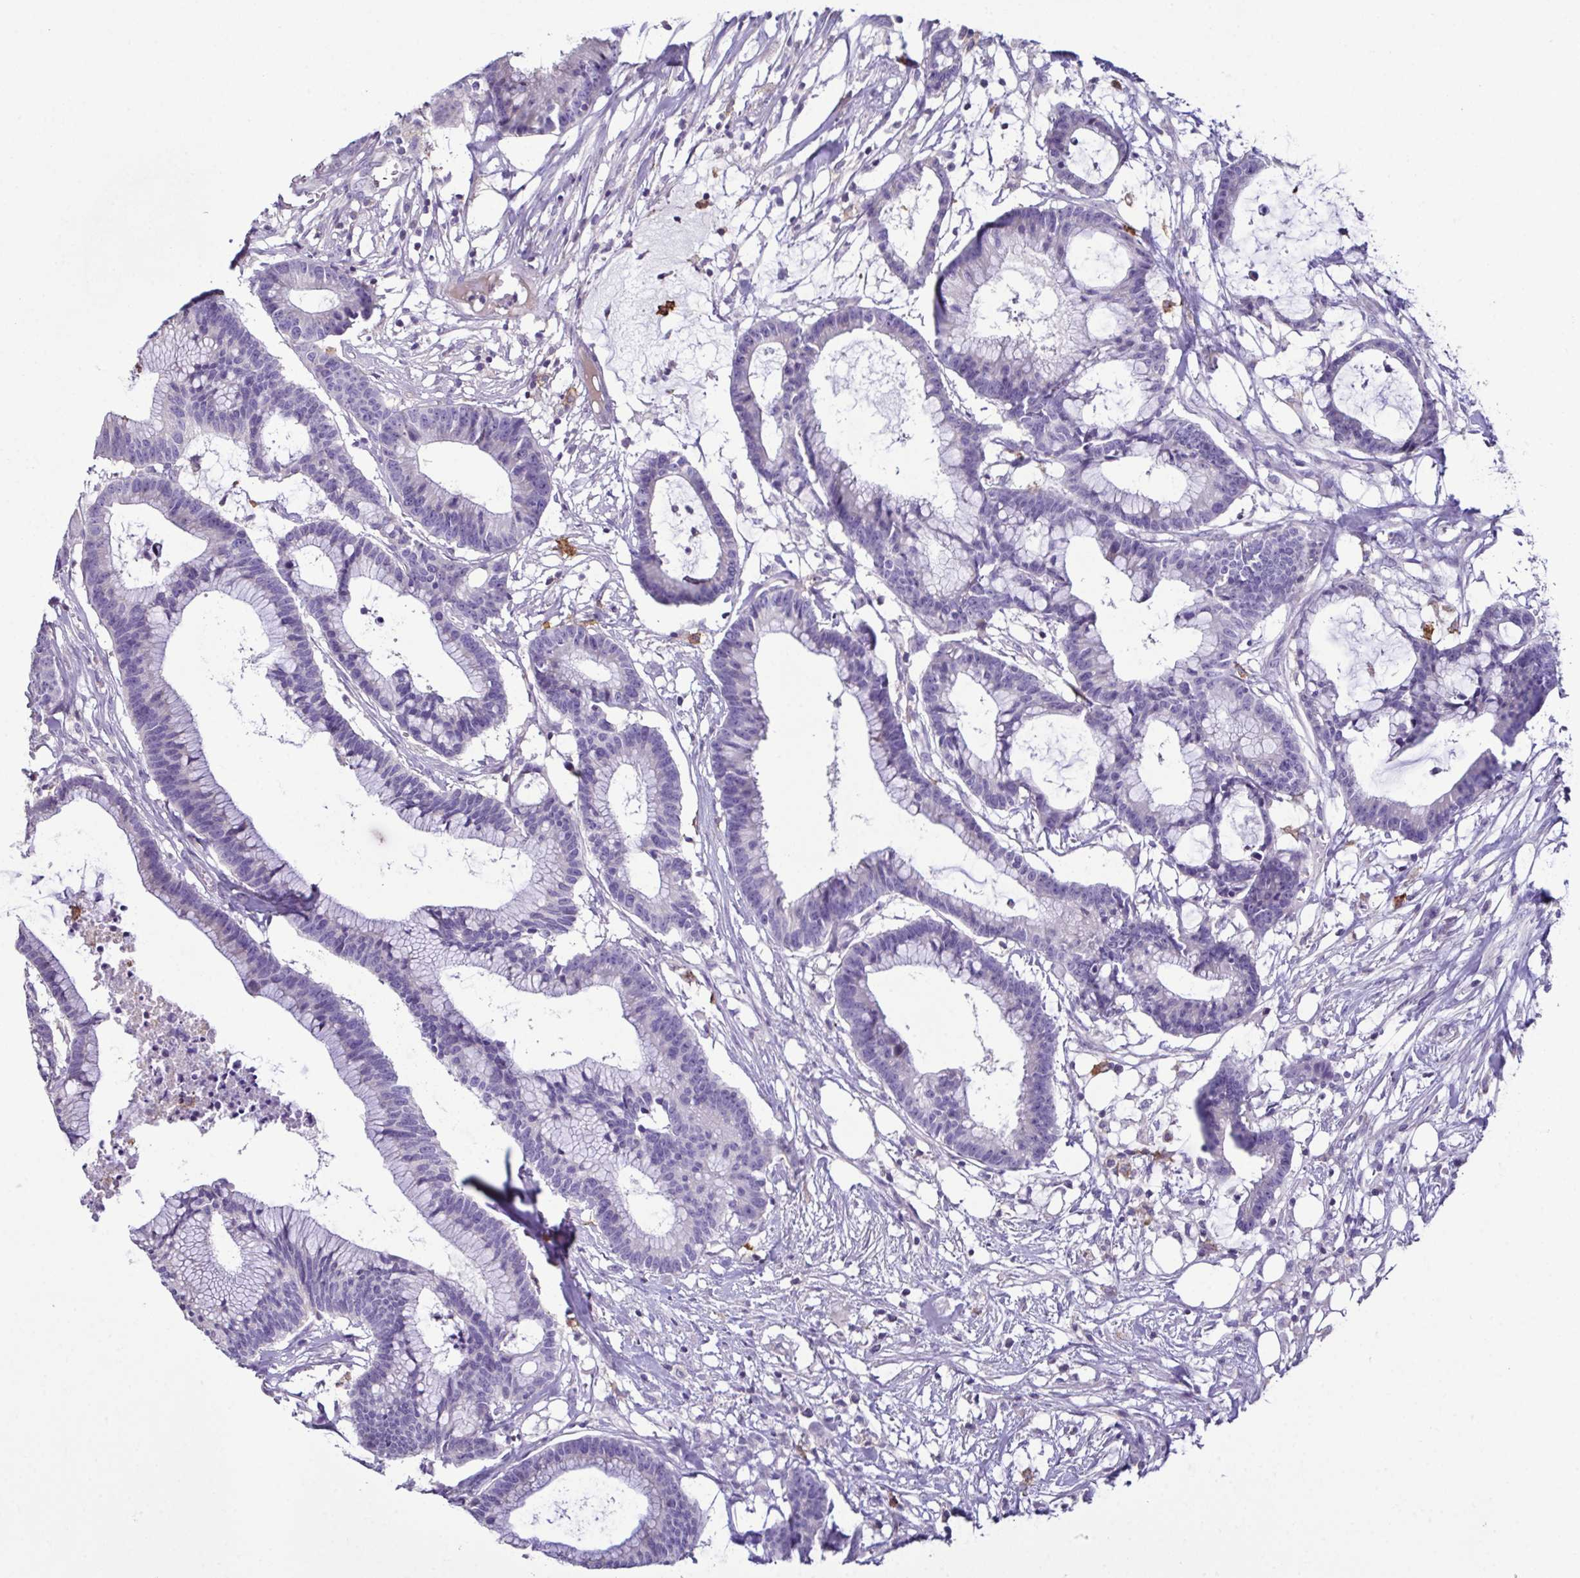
{"staining": {"intensity": "negative", "quantity": "none", "location": "none"}, "tissue": "colorectal cancer", "cell_type": "Tumor cells", "image_type": "cancer", "snomed": [{"axis": "morphology", "description": "Adenocarcinoma, NOS"}, {"axis": "topography", "description": "Colon"}], "caption": "A photomicrograph of human colorectal adenocarcinoma is negative for staining in tumor cells.", "gene": "MARCO", "patient": {"sex": "female", "age": 78}}